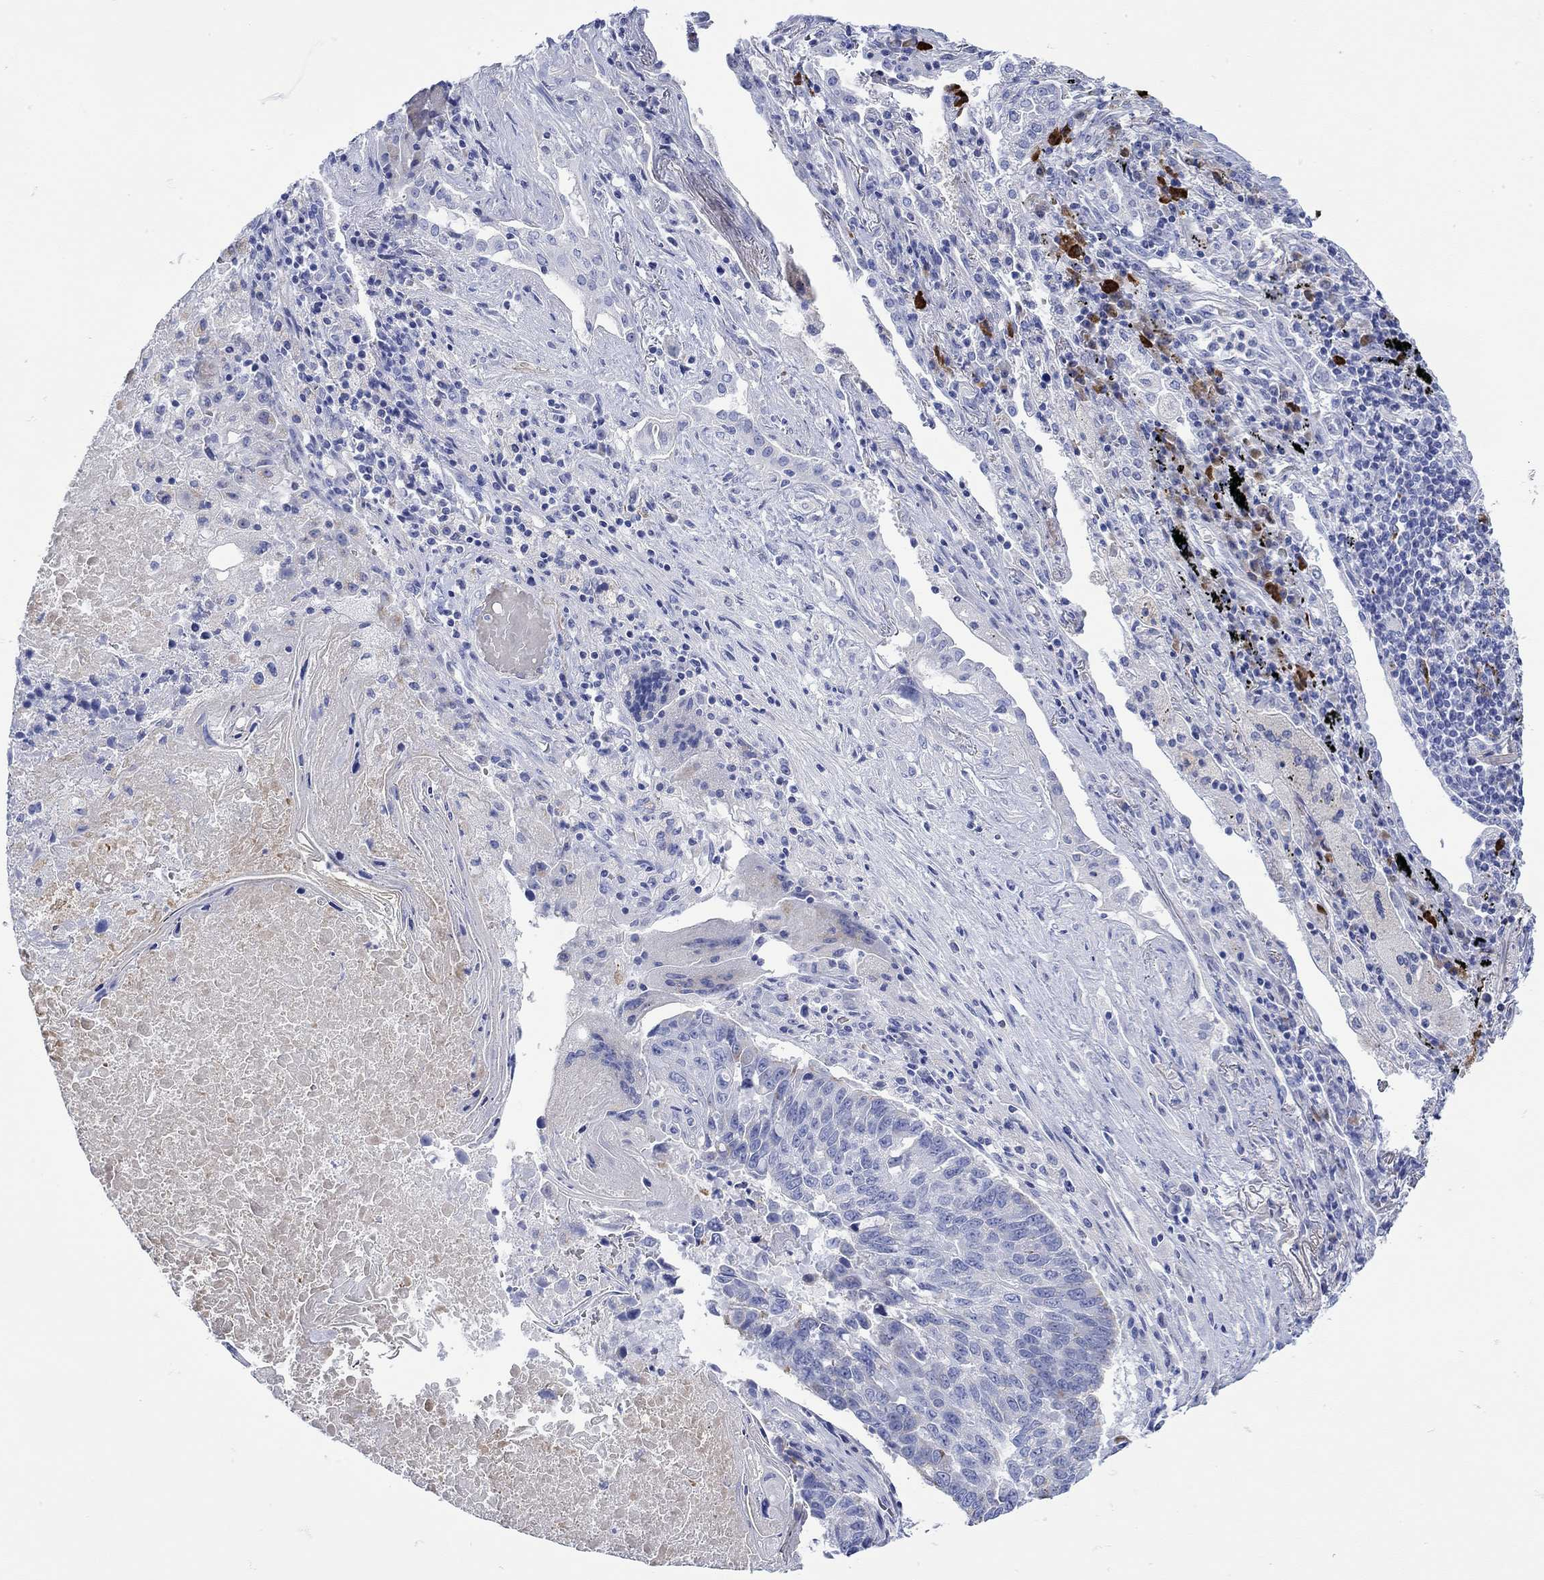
{"staining": {"intensity": "negative", "quantity": "none", "location": "none"}, "tissue": "lung cancer", "cell_type": "Tumor cells", "image_type": "cancer", "snomed": [{"axis": "morphology", "description": "Squamous cell carcinoma, NOS"}, {"axis": "topography", "description": "Lung"}], "caption": "This is an IHC histopathology image of lung squamous cell carcinoma. There is no expression in tumor cells.", "gene": "ANKMY1", "patient": {"sex": "male", "age": 73}}